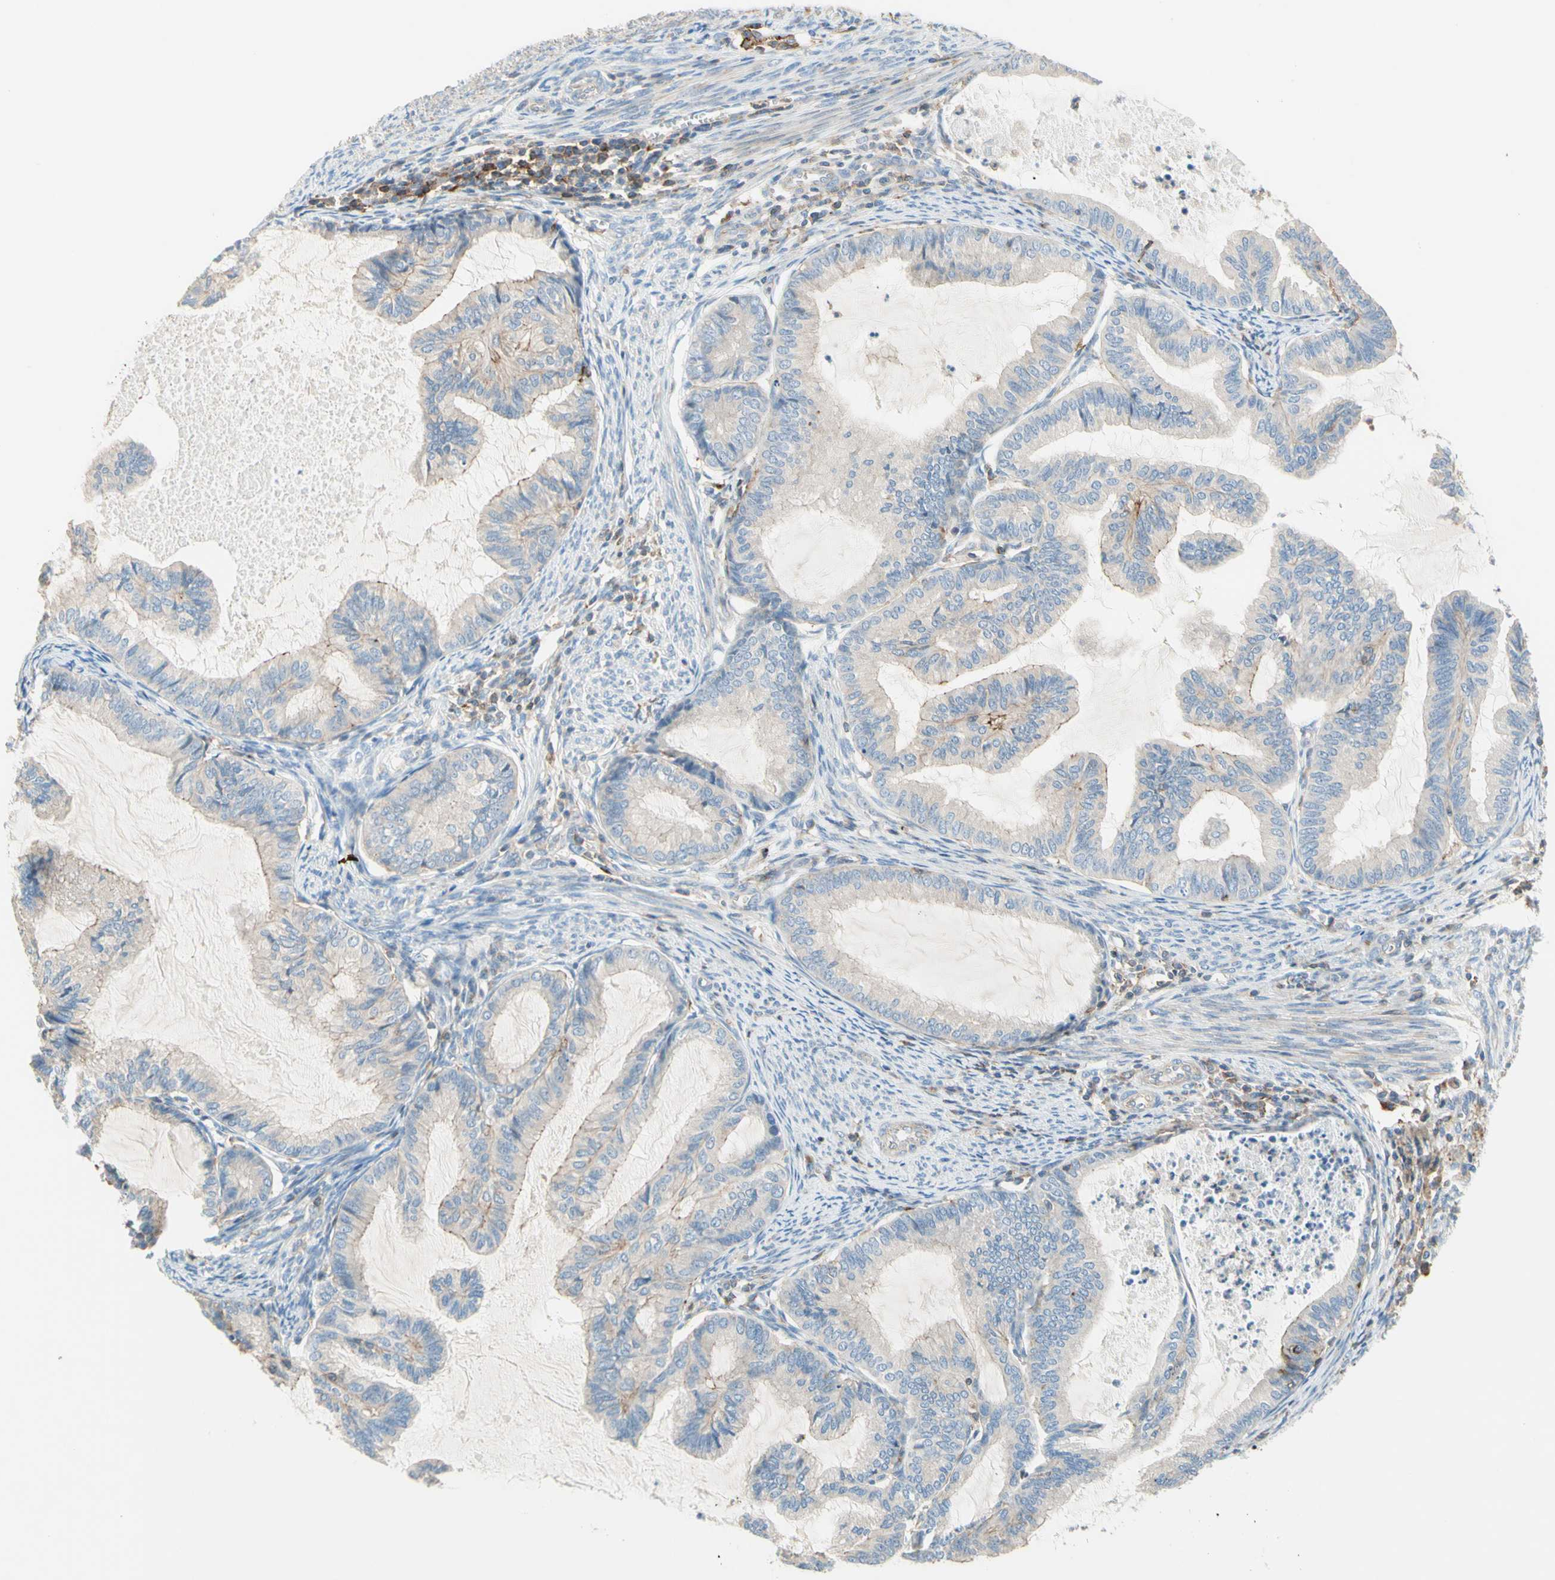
{"staining": {"intensity": "negative", "quantity": "none", "location": "none"}, "tissue": "cervical cancer", "cell_type": "Tumor cells", "image_type": "cancer", "snomed": [{"axis": "morphology", "description": "Normal tissue, NOS"}, {"axis": "morphology", "description": "Adenocarcinoma, NOS"}, {"axis": "topography", "description": "Cervix"}, {"axis": "topography", "description": "Endometrium"}], "caption": "IHC photomicrograph of cervical cancer (adenocarcinoma) stained for a protein (brown), which exhibits no expression in tumor cells.", "gene": "SEMA4C", "patient": {"sex": "female", "age": 86}}